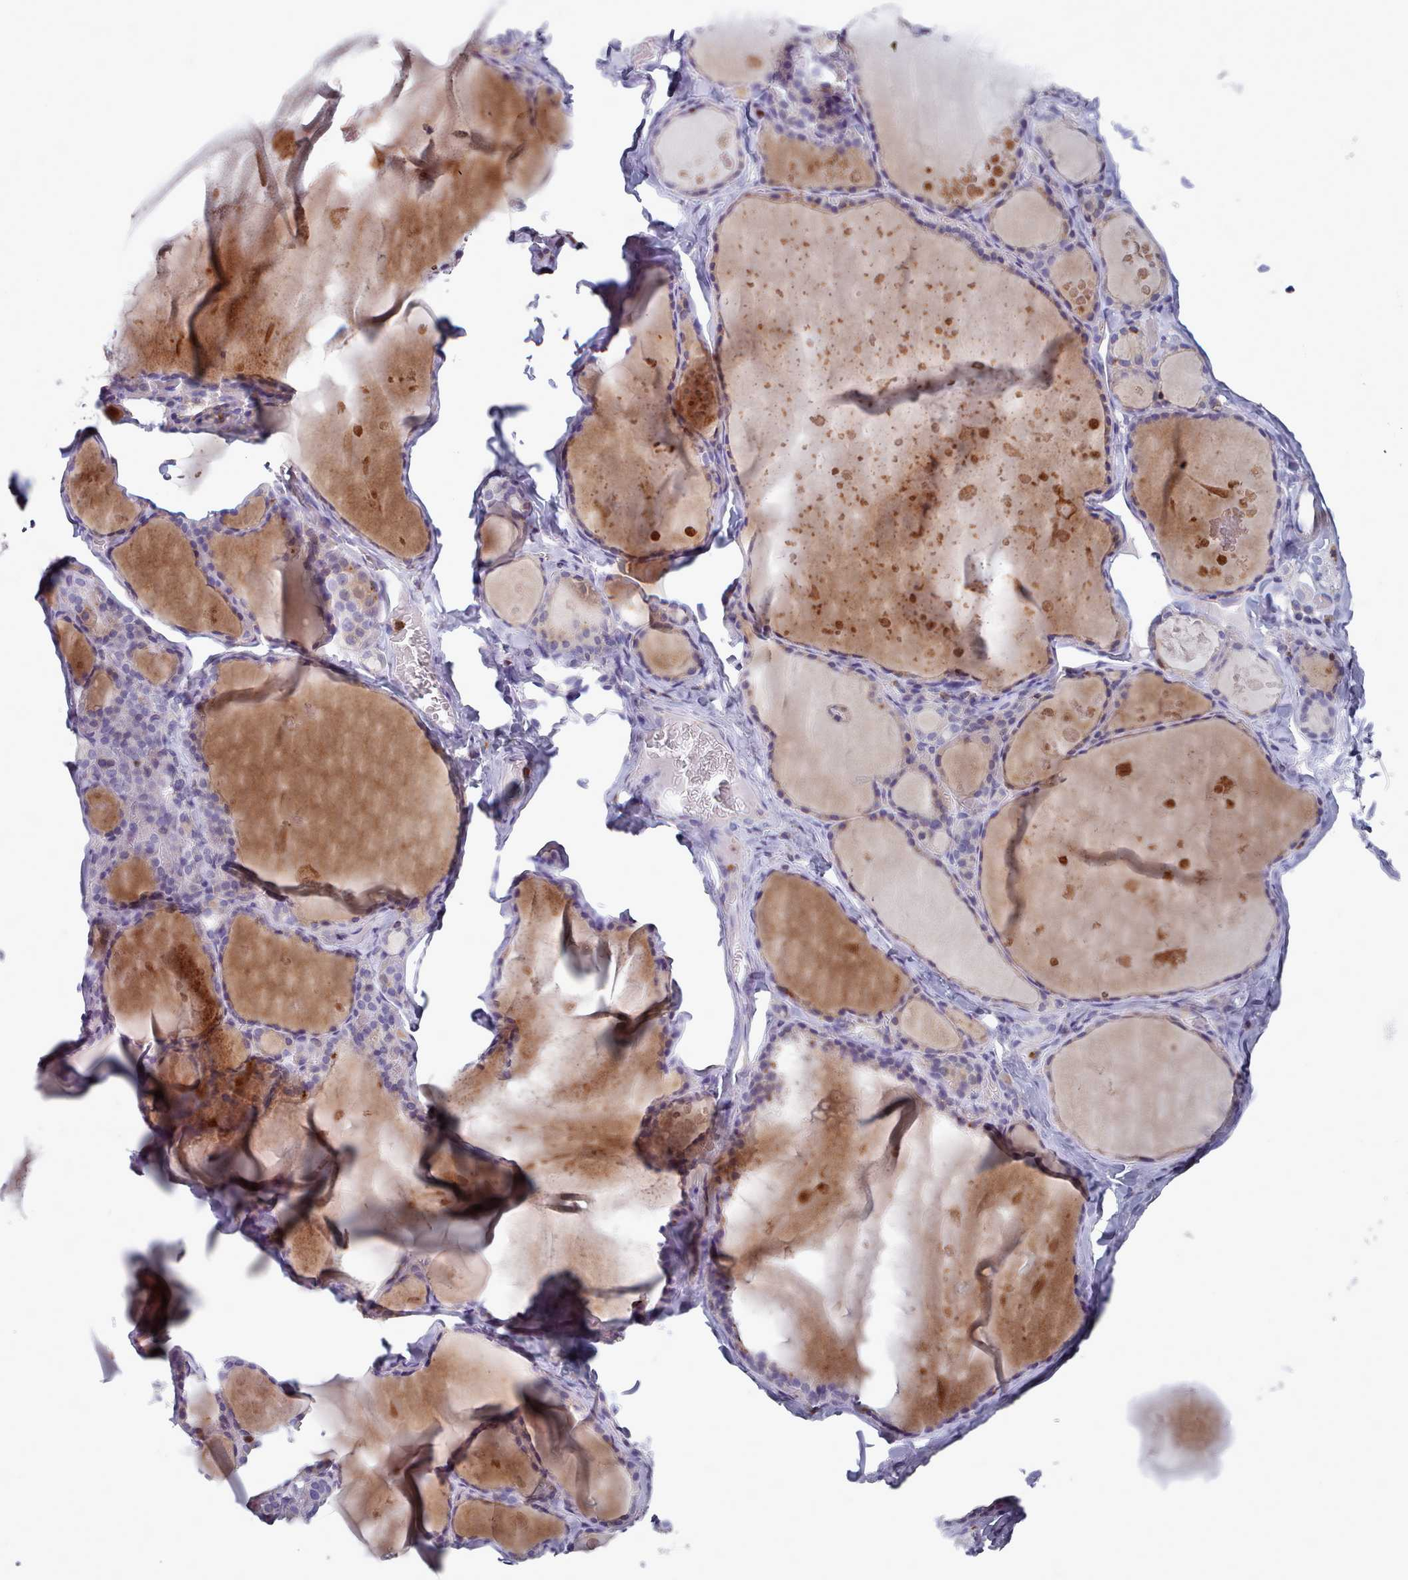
{"staining": {"intensity": "weak", "quantity": "<25%", "location": "cytoplasmic/membranous"}, "tissue": "thyroid gland", "cell_type": "Glandular cells", "image_type": "normal", "snomed": [{"axis": "morphology", "description": "Normal tissue, NOS"}, {"axis": "topography", "description": "Thyroid gland"}], "caption": "DAB (3,3'-diaminobenzidine) immunohistochemical staining of normal human thyroid gland displays no significant expression in glandular cells. (DAB IHC visualized using brightfield microscopy, high magnification).", "gene": "RAC1", "patient": {"sex": "male", "age": 56}}